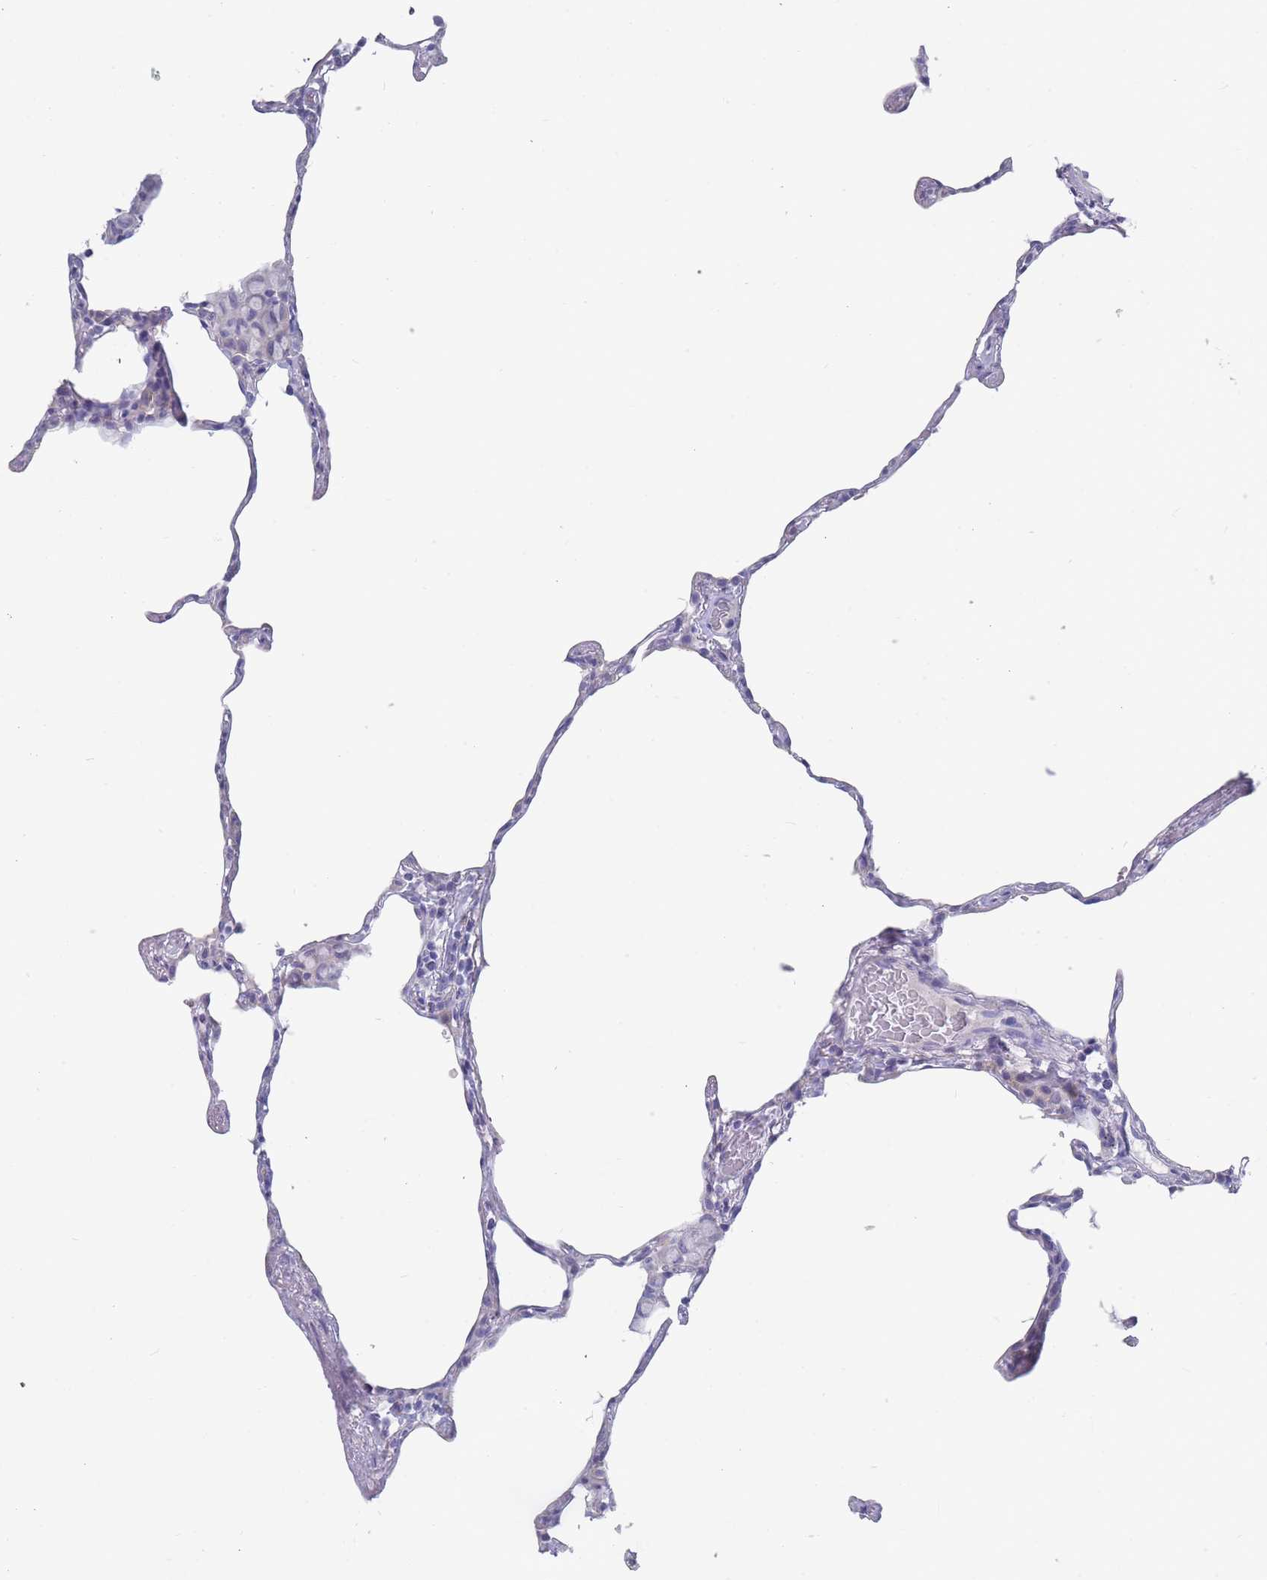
{"staining": {"intensity": "negative", "quantity": "none", "location": "none"}, "tissue": "lung", "cell_type": "Alveolar cells", "image_type": "normal", "snomed": [{"axis": "morphology", "description": "Normal tissue, NOS"}, {"axis": "topography", "description": "Lung"}], "caption": "This is an immunohistochemistry image of normal lung. There is no expression in alveolar cells.", "gene": "PIGU", "patient": {"sex": "female", "age": 57}}